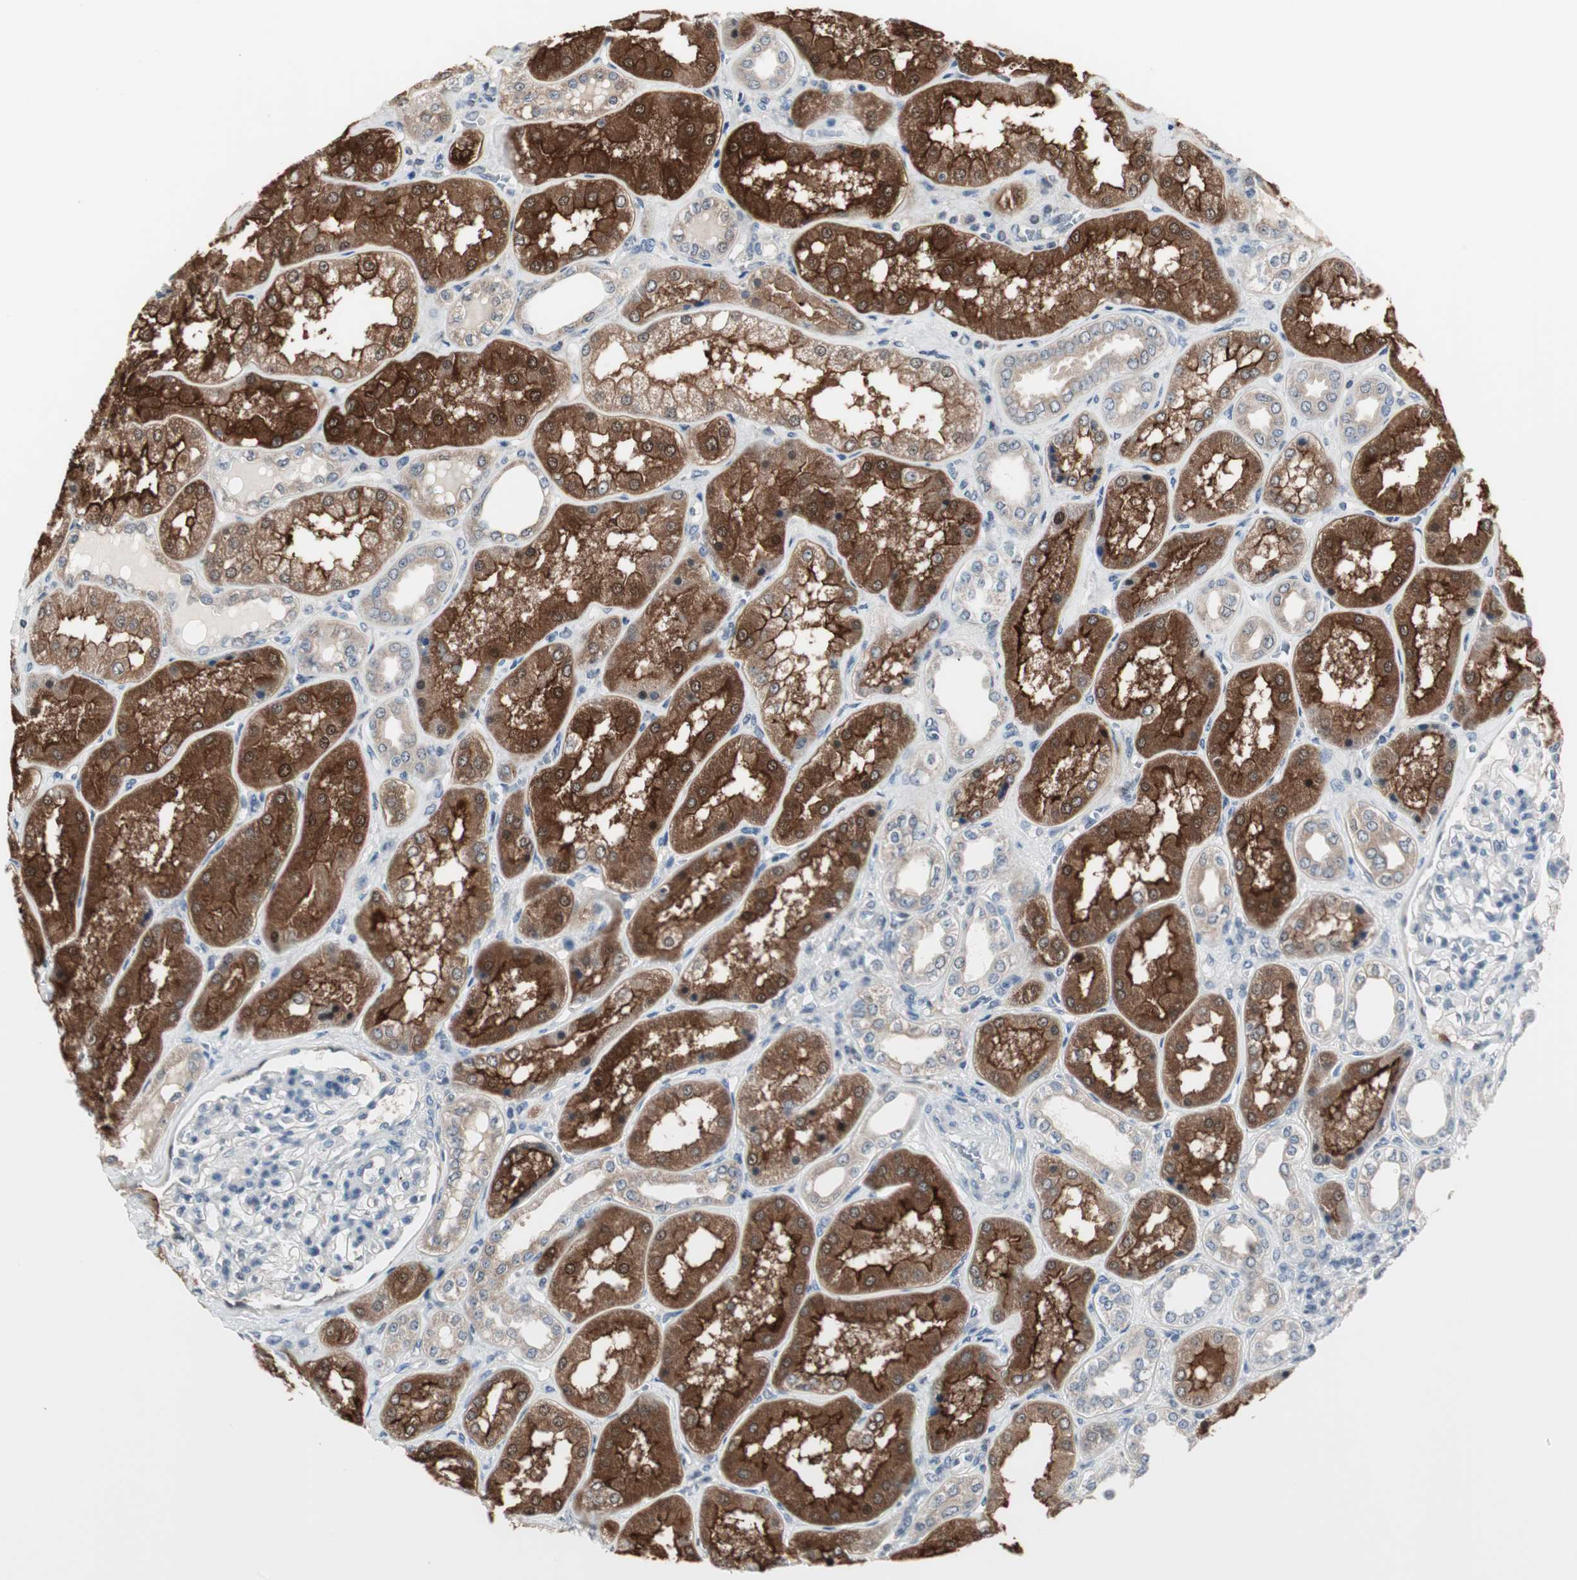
{"staining": {"intensity": "negative", "quantity": "none", "location": "none"}, "tissue": "kidney", "cell_type": "Cells in glomeruli", "image_type": "normal", "snomed": [{"axis": "morphology", "description": "Normal tissue, NOS"}, {"axis": "topography", "description": "Kidney"}], "caption": "Image shows no significant protein expression in cells in glomeruli of benign kidney. (Brightfield microscopy of DAB (3,3'-diaminobenzidine) immunohistochemistry at high magnification).", "gene": "PDZK1", "patient": {"sex": "female", "age": 56}}